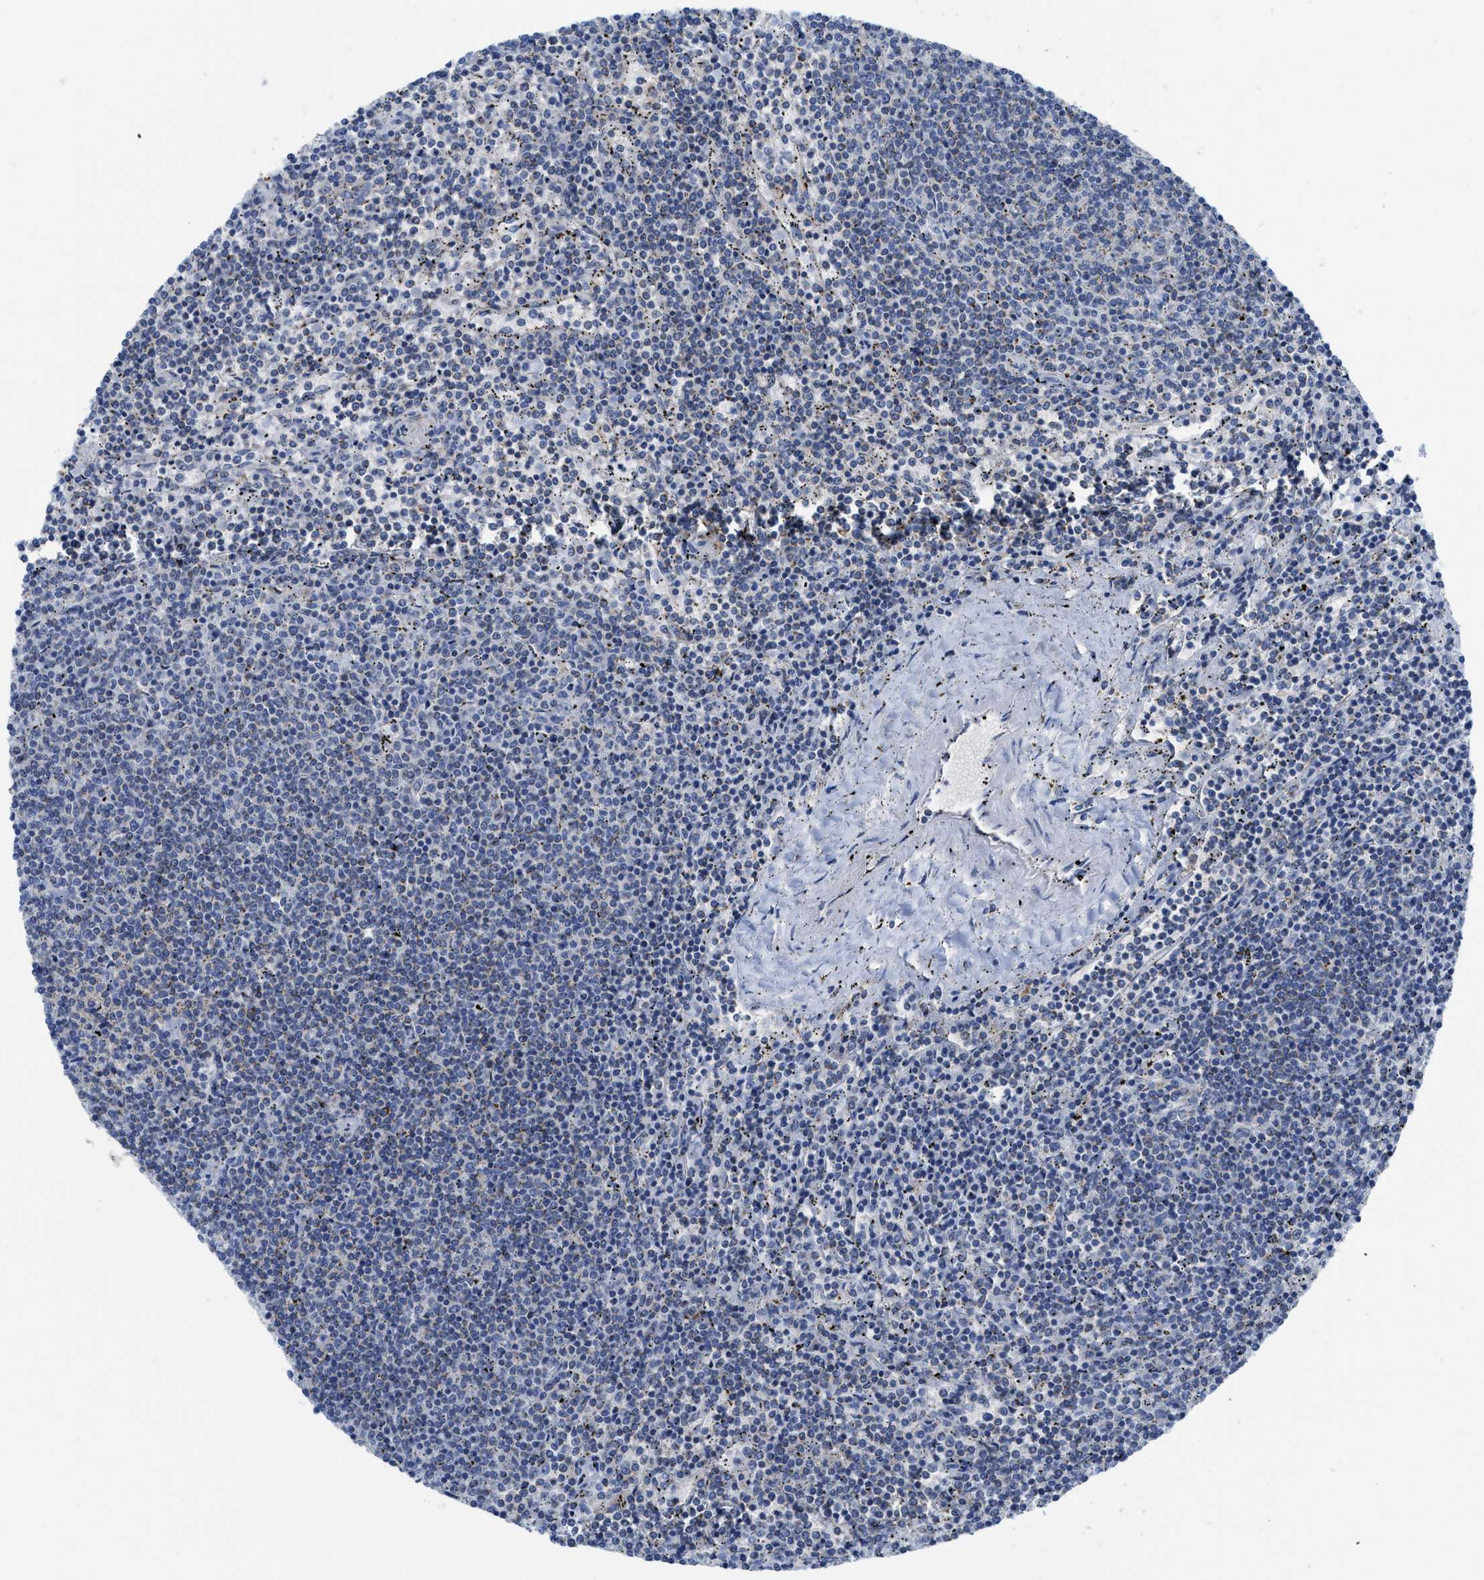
{"staining": {"intensity": "negative", "quantity": "none", "location": "none"}, "tissue": "lymphoma", "cell_type": "Tumor cells", "image_type": "cancer", "snomed": [{"axis": "morphology", "description": "Malignant lymphoma, non-Hodgkin's type, Low grade"}, {"axis": "topography", "description": "Spleen"}], "caption": "IHC of human lymphoma displays no staining in tumor cells.", "gene": "GATD3", "patient": {"sex": "female", "age": 50}}